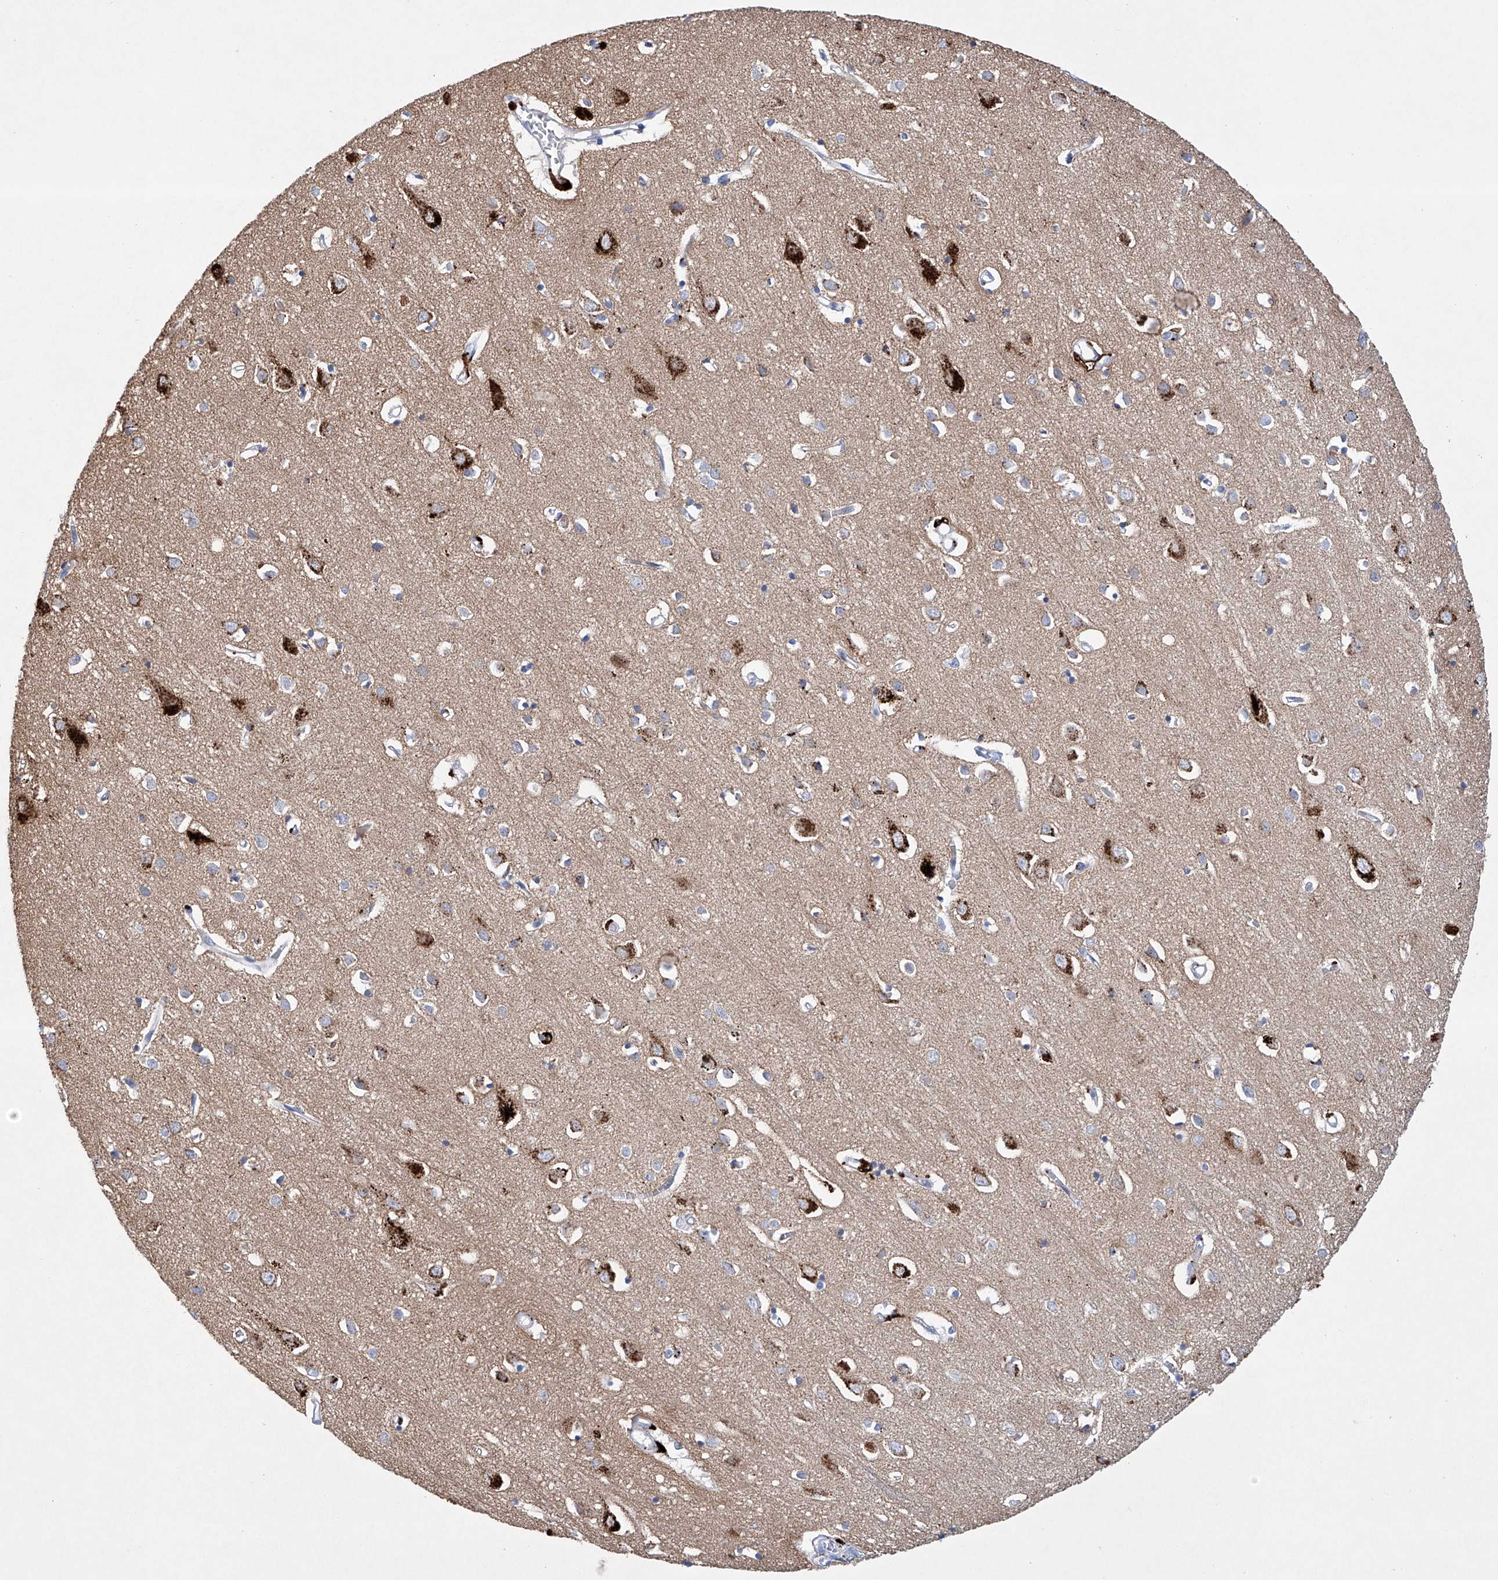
{"staining": {"intensity": "negative", "quantity": "none", "location": "none"}, "tissue": "cerebral cortex", "cell_type": "Endothelial cells", "image_type": "normal", "snomed": [{"axis": "morphology", "description": "Normal tissue, NOS"}, {"axis": "topography", "description": "Cerebral cortex"}], "caption": "Photomicrograph shows no protein expression in endothelial cells of unremarkable cerebral cortex. Brightfield microscopy of IHC stained with DAB (brown) and hematoxylin (blue), captured at high magnification.", "gene": "LURAP1", "patient": {"sex": "female", "age": 64}}